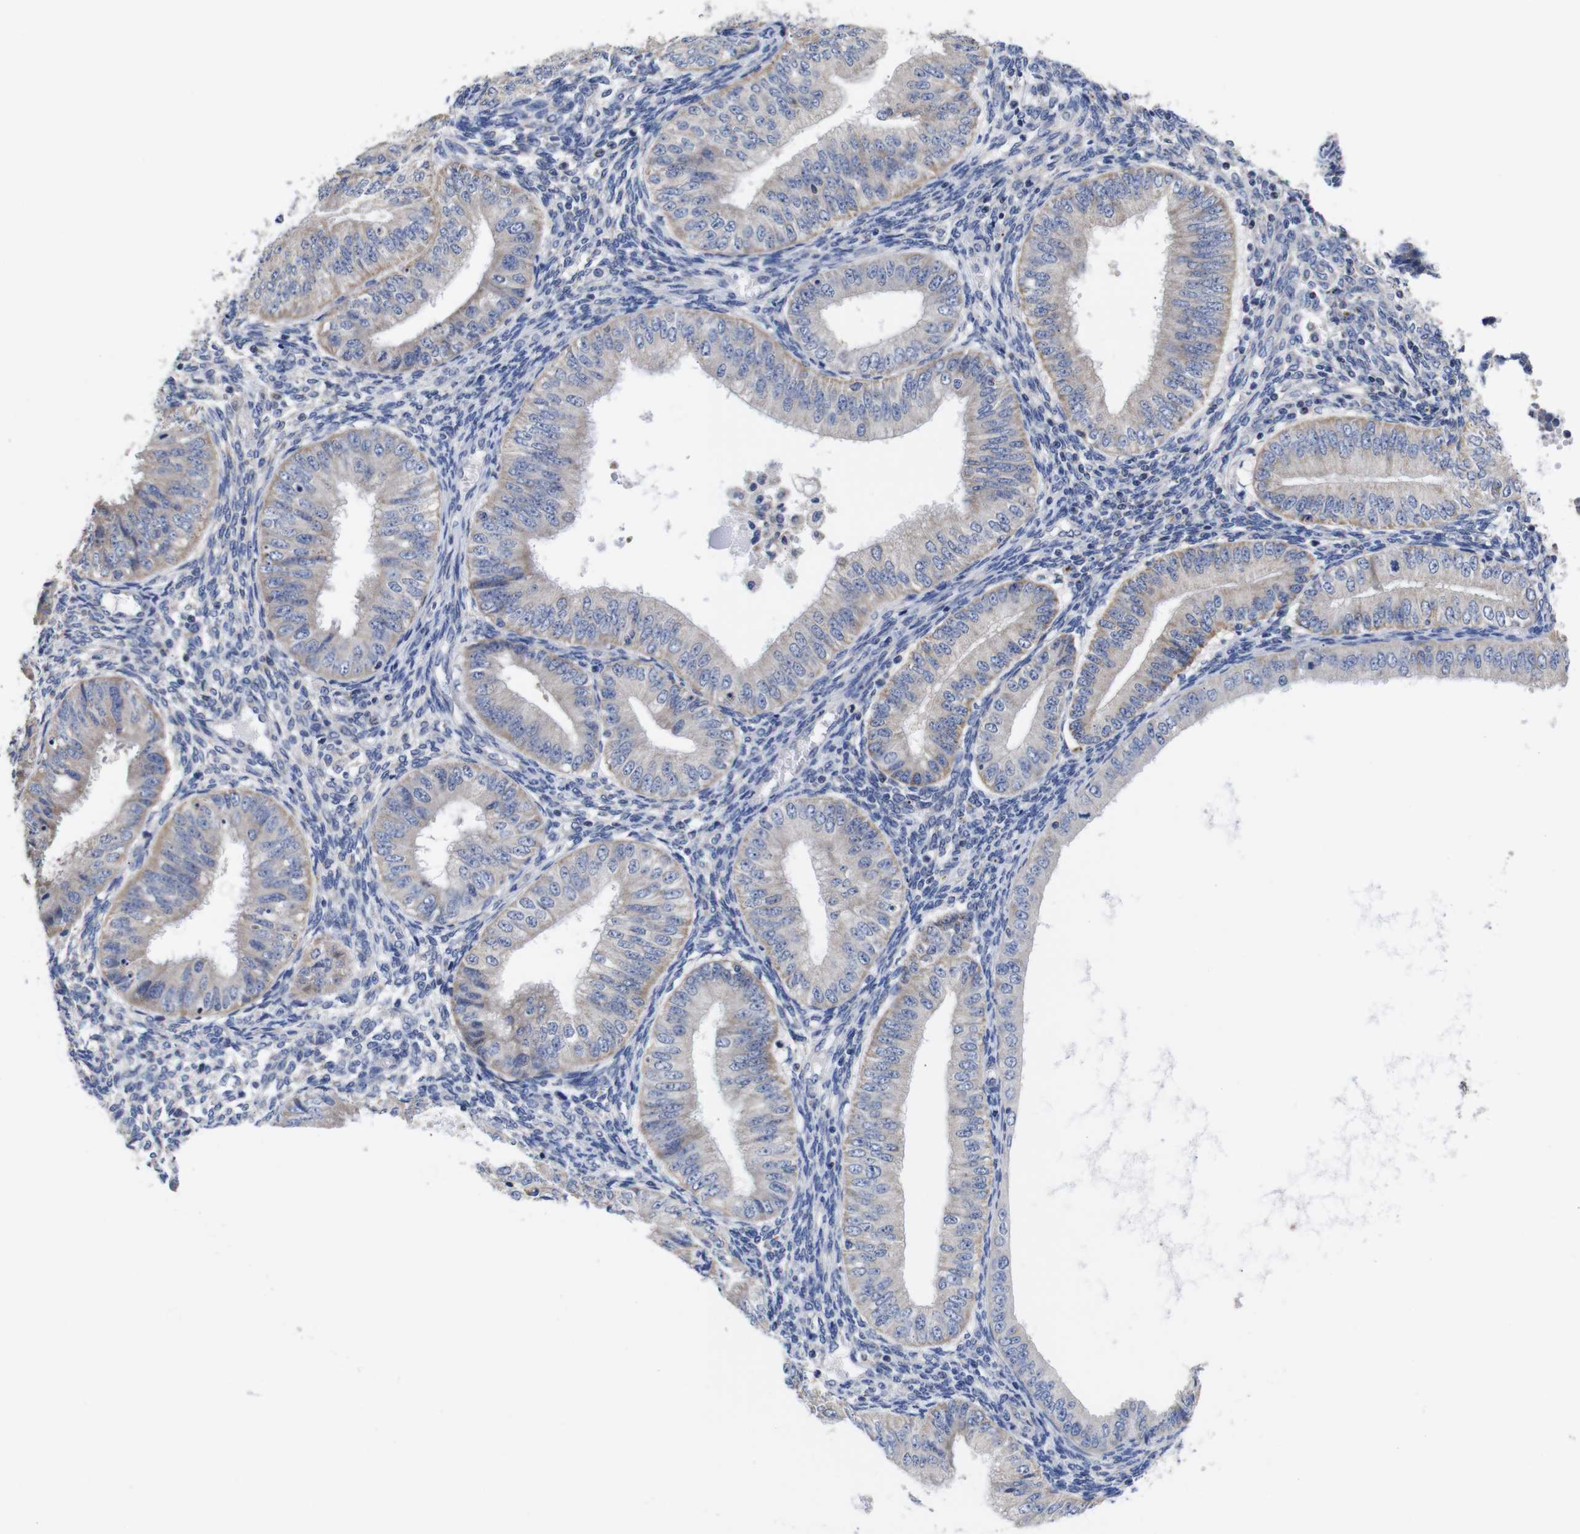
{"staining": {"intensity": "weak", "quantity": "25%-75%", "location": "cytoplasmic/membranous"}, "tissue": "endometrial cancer", "cell_type": "Tumor cells", "image_type": "cancer", "snomed": [{"axis": "morphology", "description": "Normal tissue, NOS"}, {"axis": "morphology", "description": "Adenocarcinoma, NOS"}, {"axis": "topography", "description": "Endometrium"}], "caption": "A photomicrograph of human adenocarcinoma (endometrial) stained for a protein shows weak cytoplasmic/membranous brown staining in tumor cells.", "gene": "OPN3", "patient": {"sex": "female", "age": 53}}